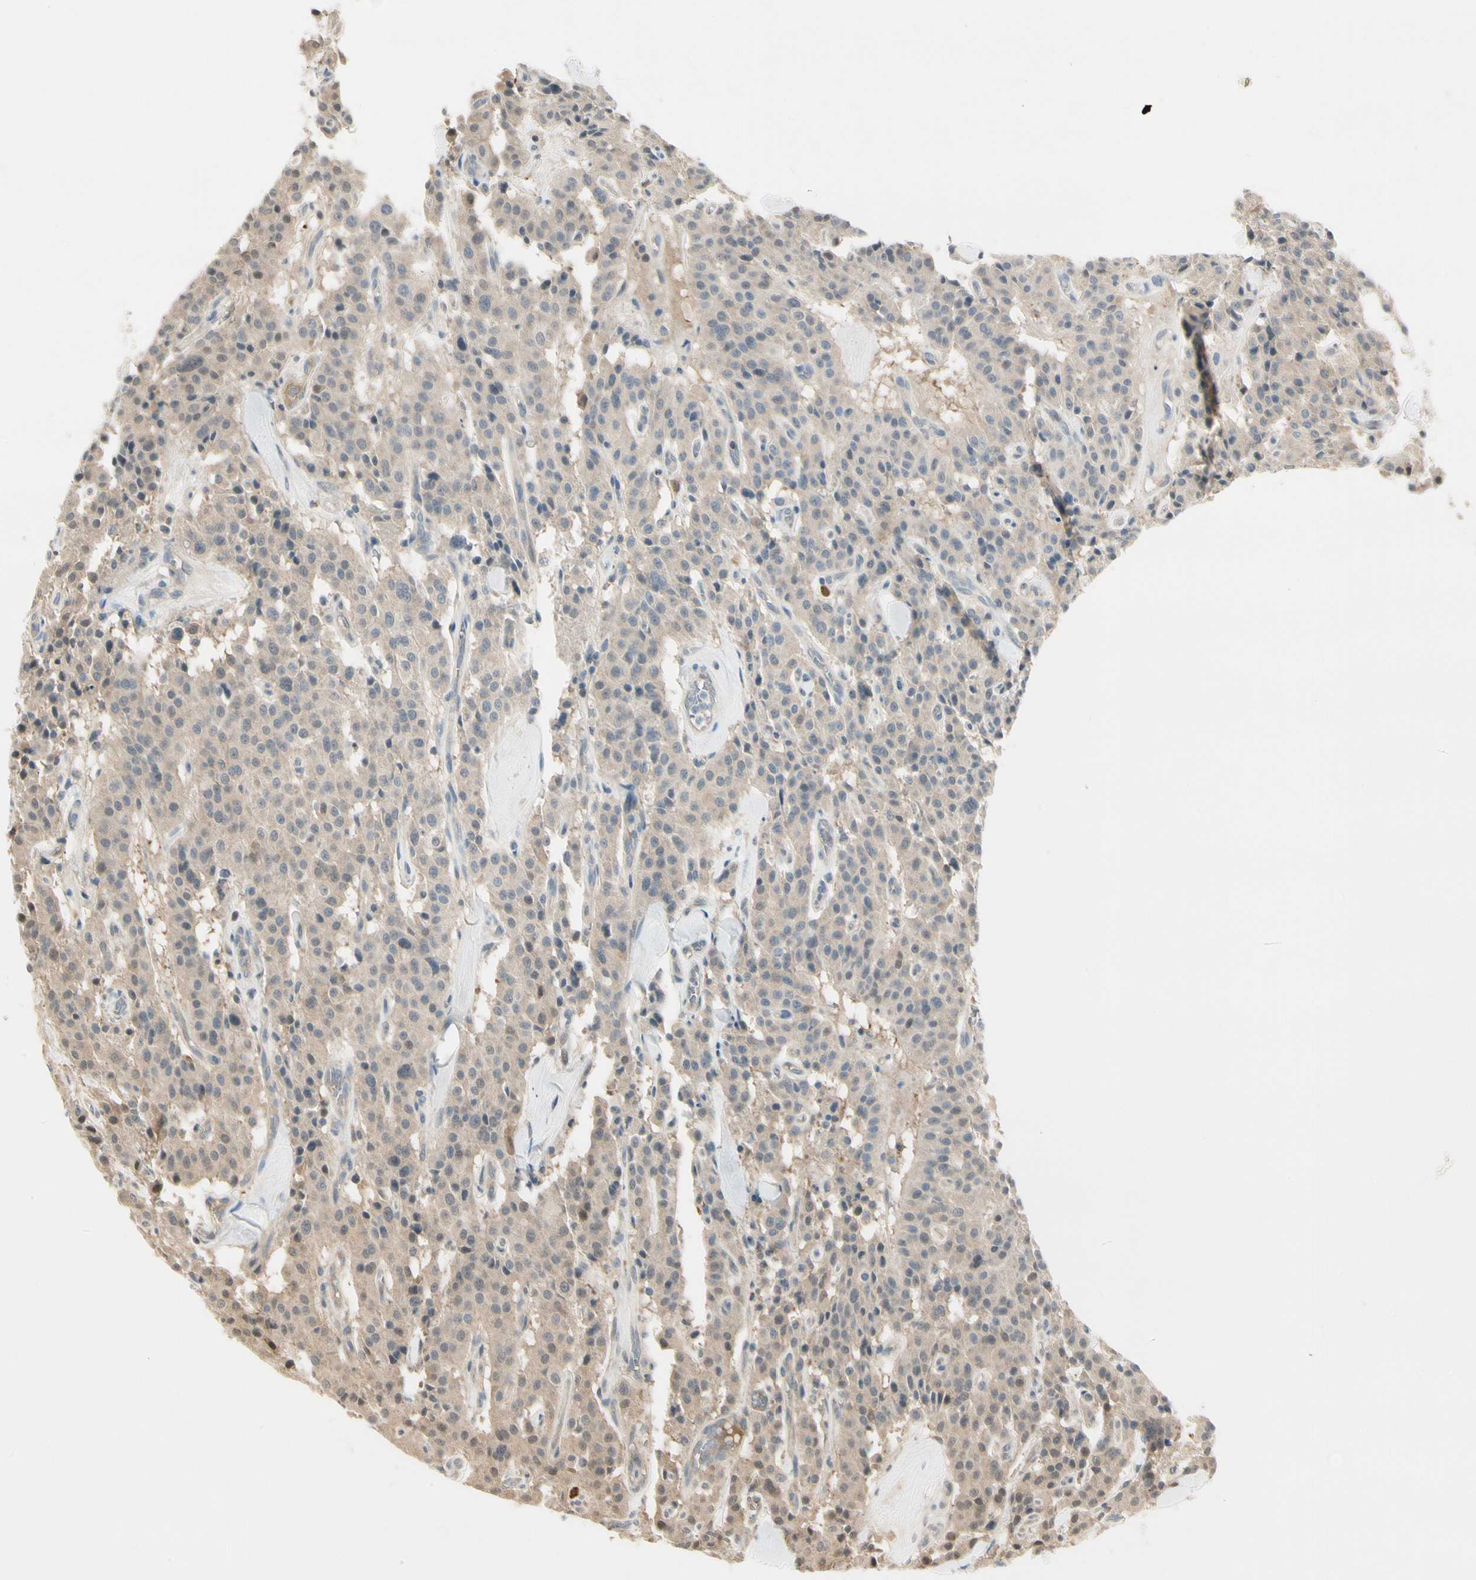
{"staining": {"intensity": "weak", "quantity": ">75%", "location": "cytoplasmic/membranous"}, "tissue": "carcinoid", "cell_type": "Tumor cells", "image_type": "cancer", "snomed": [{"axis": "morphology", "description": "Carcinoid, malignant, NOS"}, {"axis": "topography", "description": "Lung"}], "caption": "Carcinoid stained for a protein (brown) shows weak cytoplasmic/membranous positive expression in about >75% of tumor cells.", "gene": "EVC", "patient": {"sex": "male", "age": 30}}